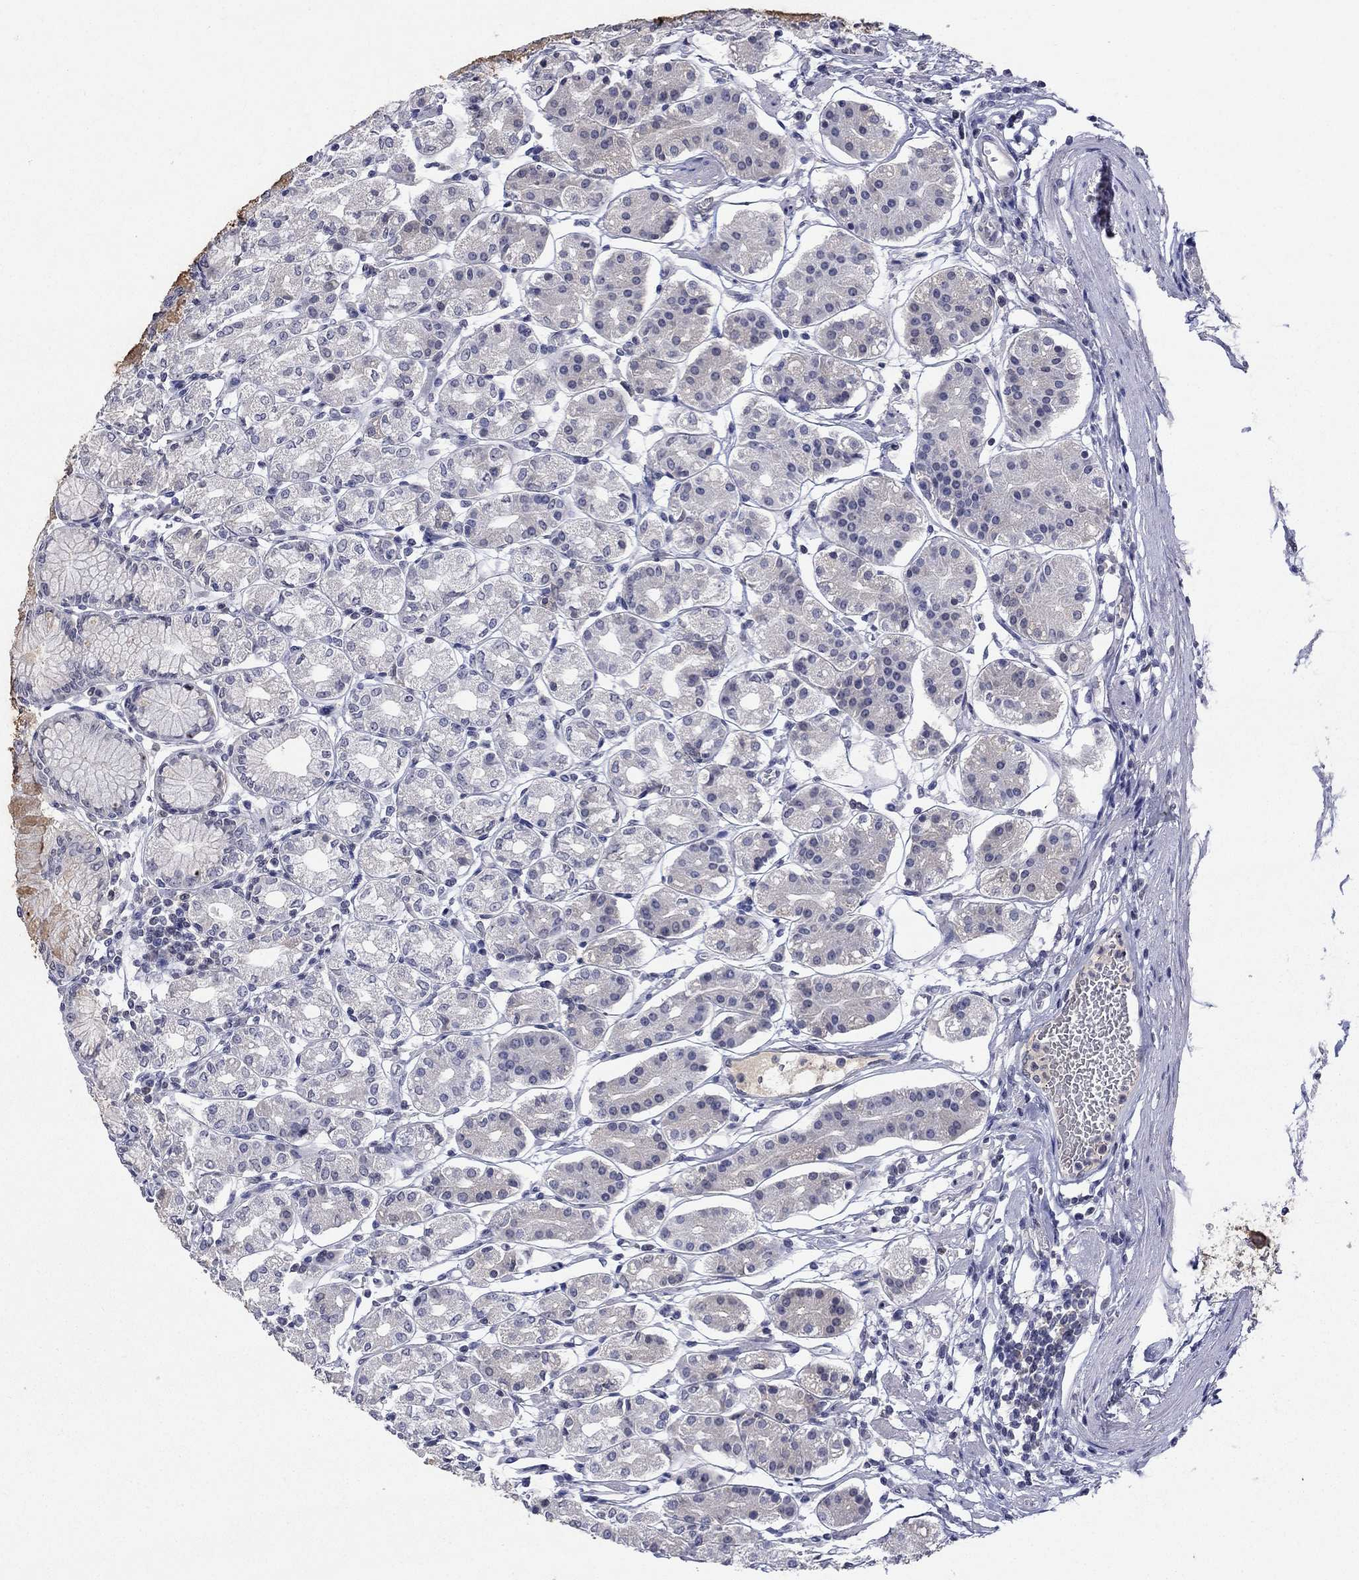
{"staining": {"intensity": "weak", "quantity": "<25%", "location": "cytoplasmic/membranous"}, "tissue": "stomach", "cell_type": "Glandular cells", "image_type": "normal", "snomed": [{"axis": "morphology", "description": "Normal tissue, NOS"}, {"axis": "topography", "description": "Skeletal muscle"}, {"axis": "topography", "description": "Stomach"}], "caption": "Immunohistochemical staining of unremarkable human stomach demonstrates no significant expression in glandular cells. Brightfield microscopy of immunohistochemistry (IHC) stained with DAB (3,3'-diaminobenzidine) (brown) and hematoxylin (blue), captured at high magnification.", "gene": "SLC51A", "patient": {"sex": "female", "age": 57}}